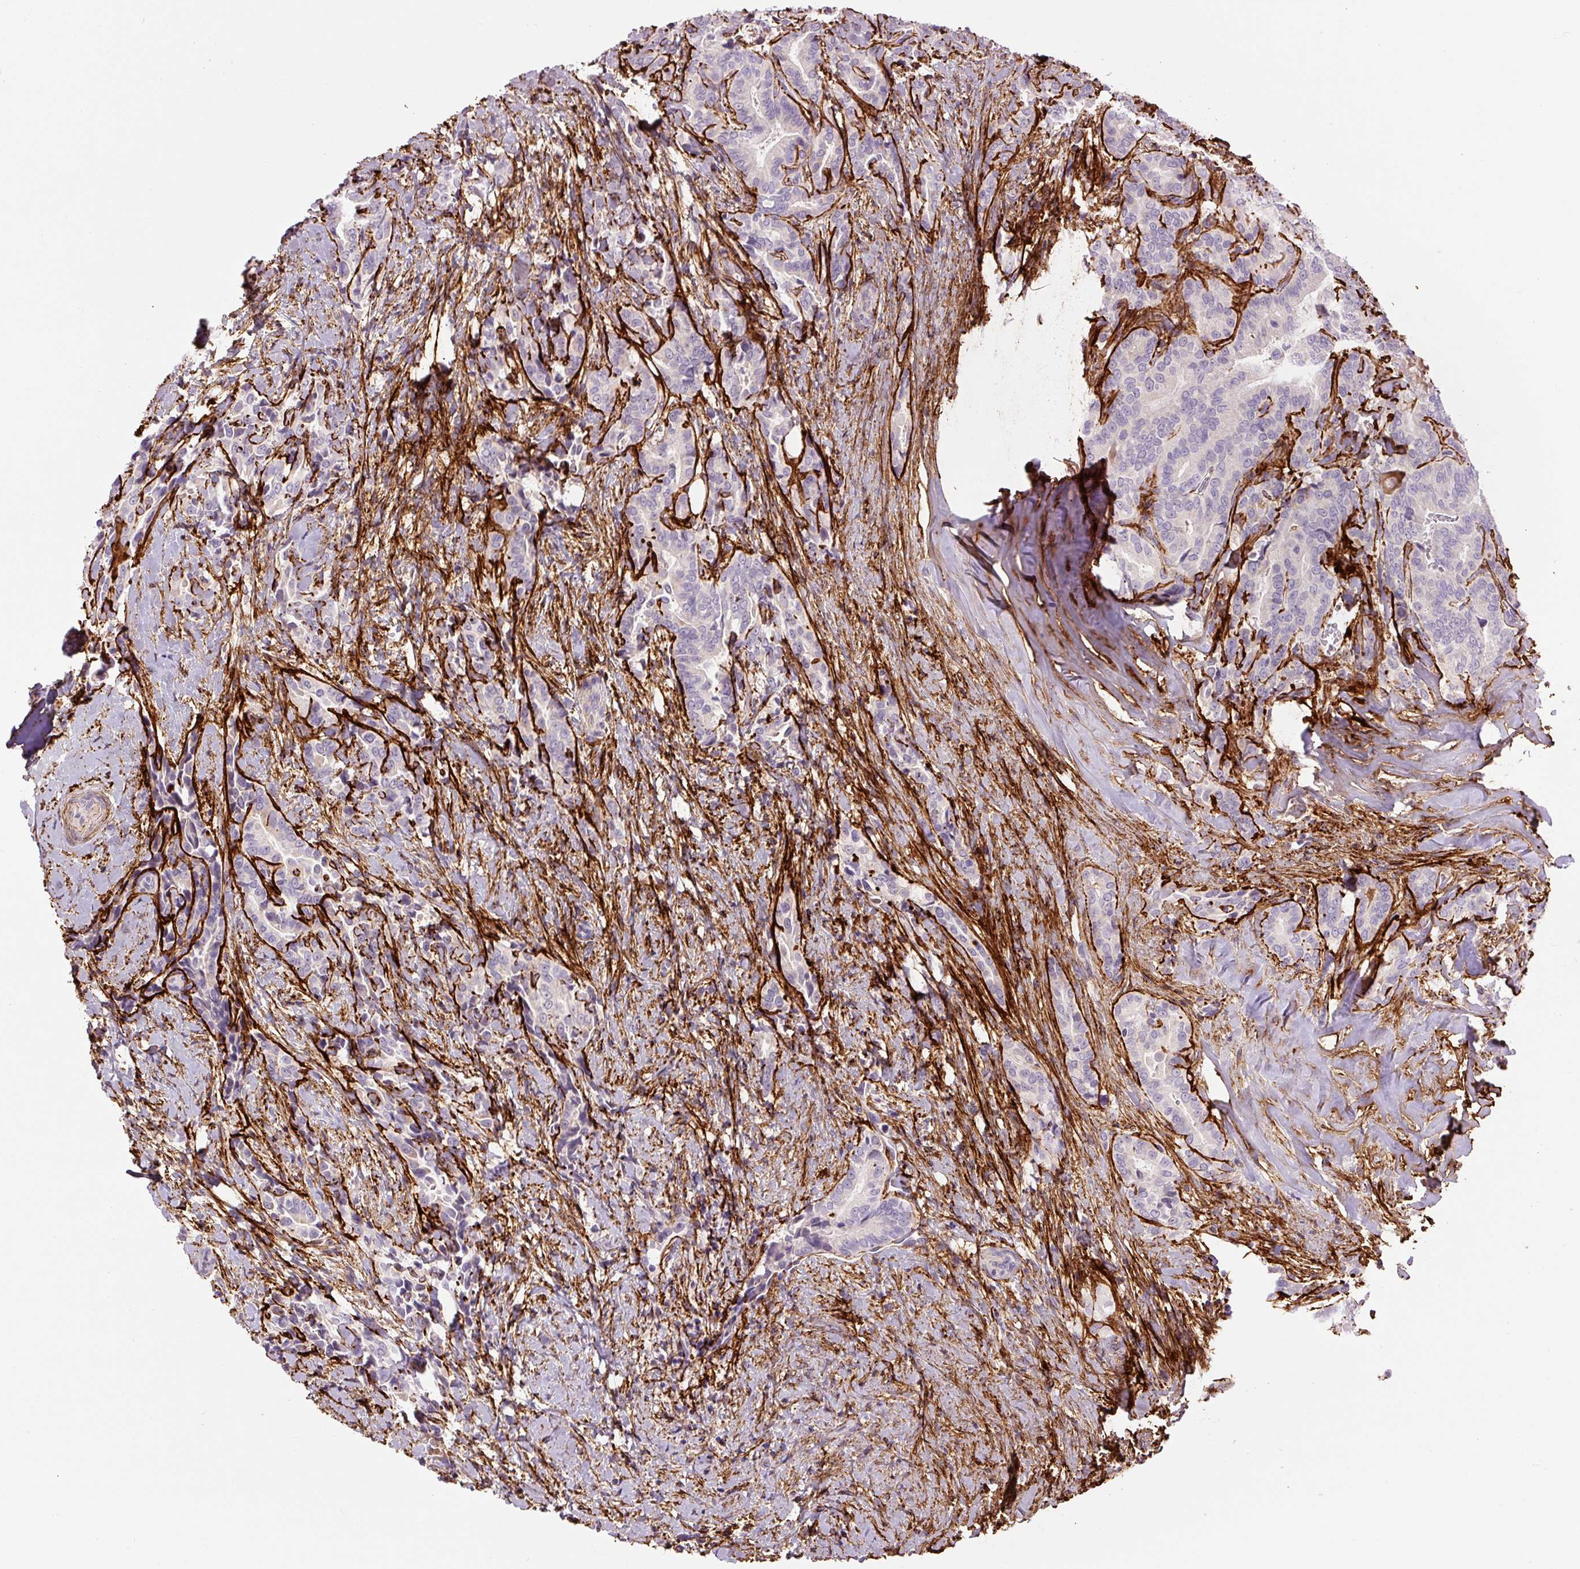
{"staining": {"intensity": "negative", "quantity": "none", "location": "none"}, "tissue": "thyroid cancer", "cell_type": "Tumor cells", "image_type": "cancer", "snomed": [{"axis": "morphology", "description": "Papillary adenocarcinoma, NOS"}, {"axis": "topography", "description": "Thyroid gland"}], "caption": "Thyroid cancer was stained to show a protein in brown. There is no significant expression in tumor cells.", "gene": "FBN1", "patient": {"sex": "male", "age": 61}}